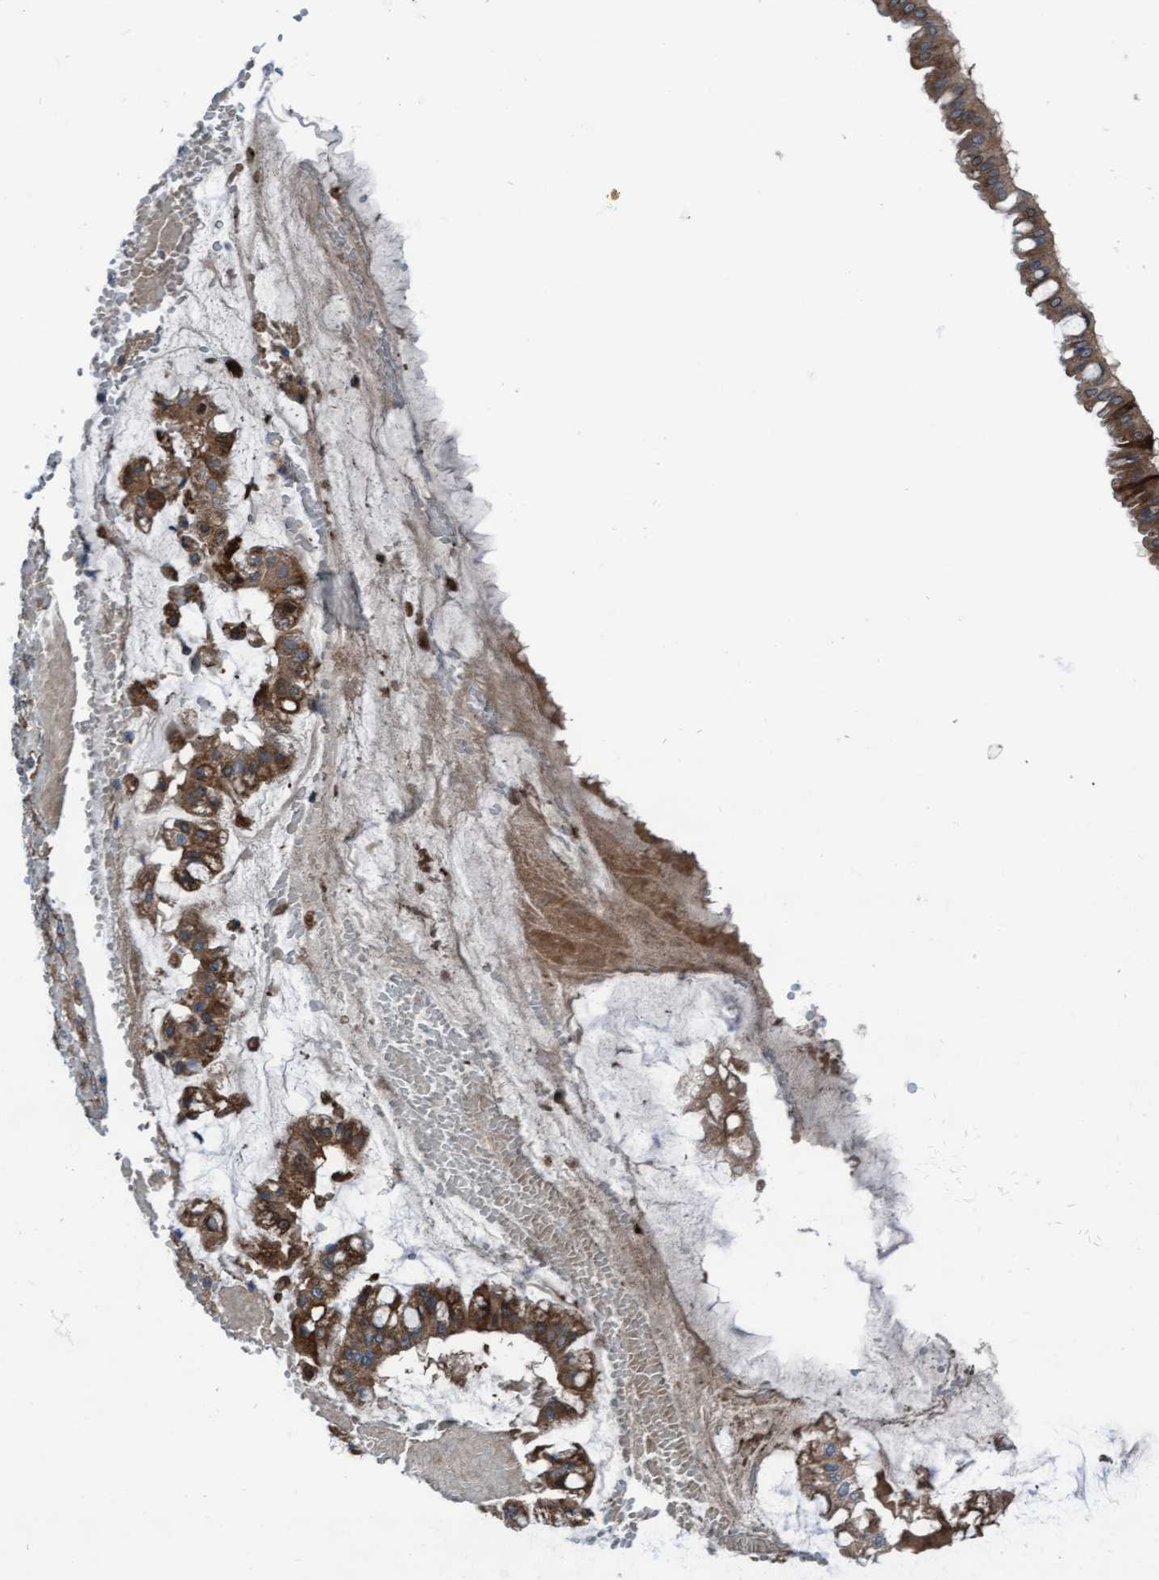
{"staining": {"intensity": "weak", "quantity": ">75%", "location": "cytoplasmic/membranous"}, "tissue": "ovarian cancer", "cell_type": "Tumor cells", "image_type": "cancer", "snomed": [{"axis": "morphology", "description": "Cystadenocarcinoma, mucinous, NOS"}, {"axis": "topography", "description": "Ovary"}], "caption": "Human ovarian mucinous cystadenocarcinoma stained with a brown dye shows weak cytoplasmic/membranous positive staining in approximately >75% of tumor cells.", "gene": "KLHL26", "patient": {"sex": "female", "age": 73}}